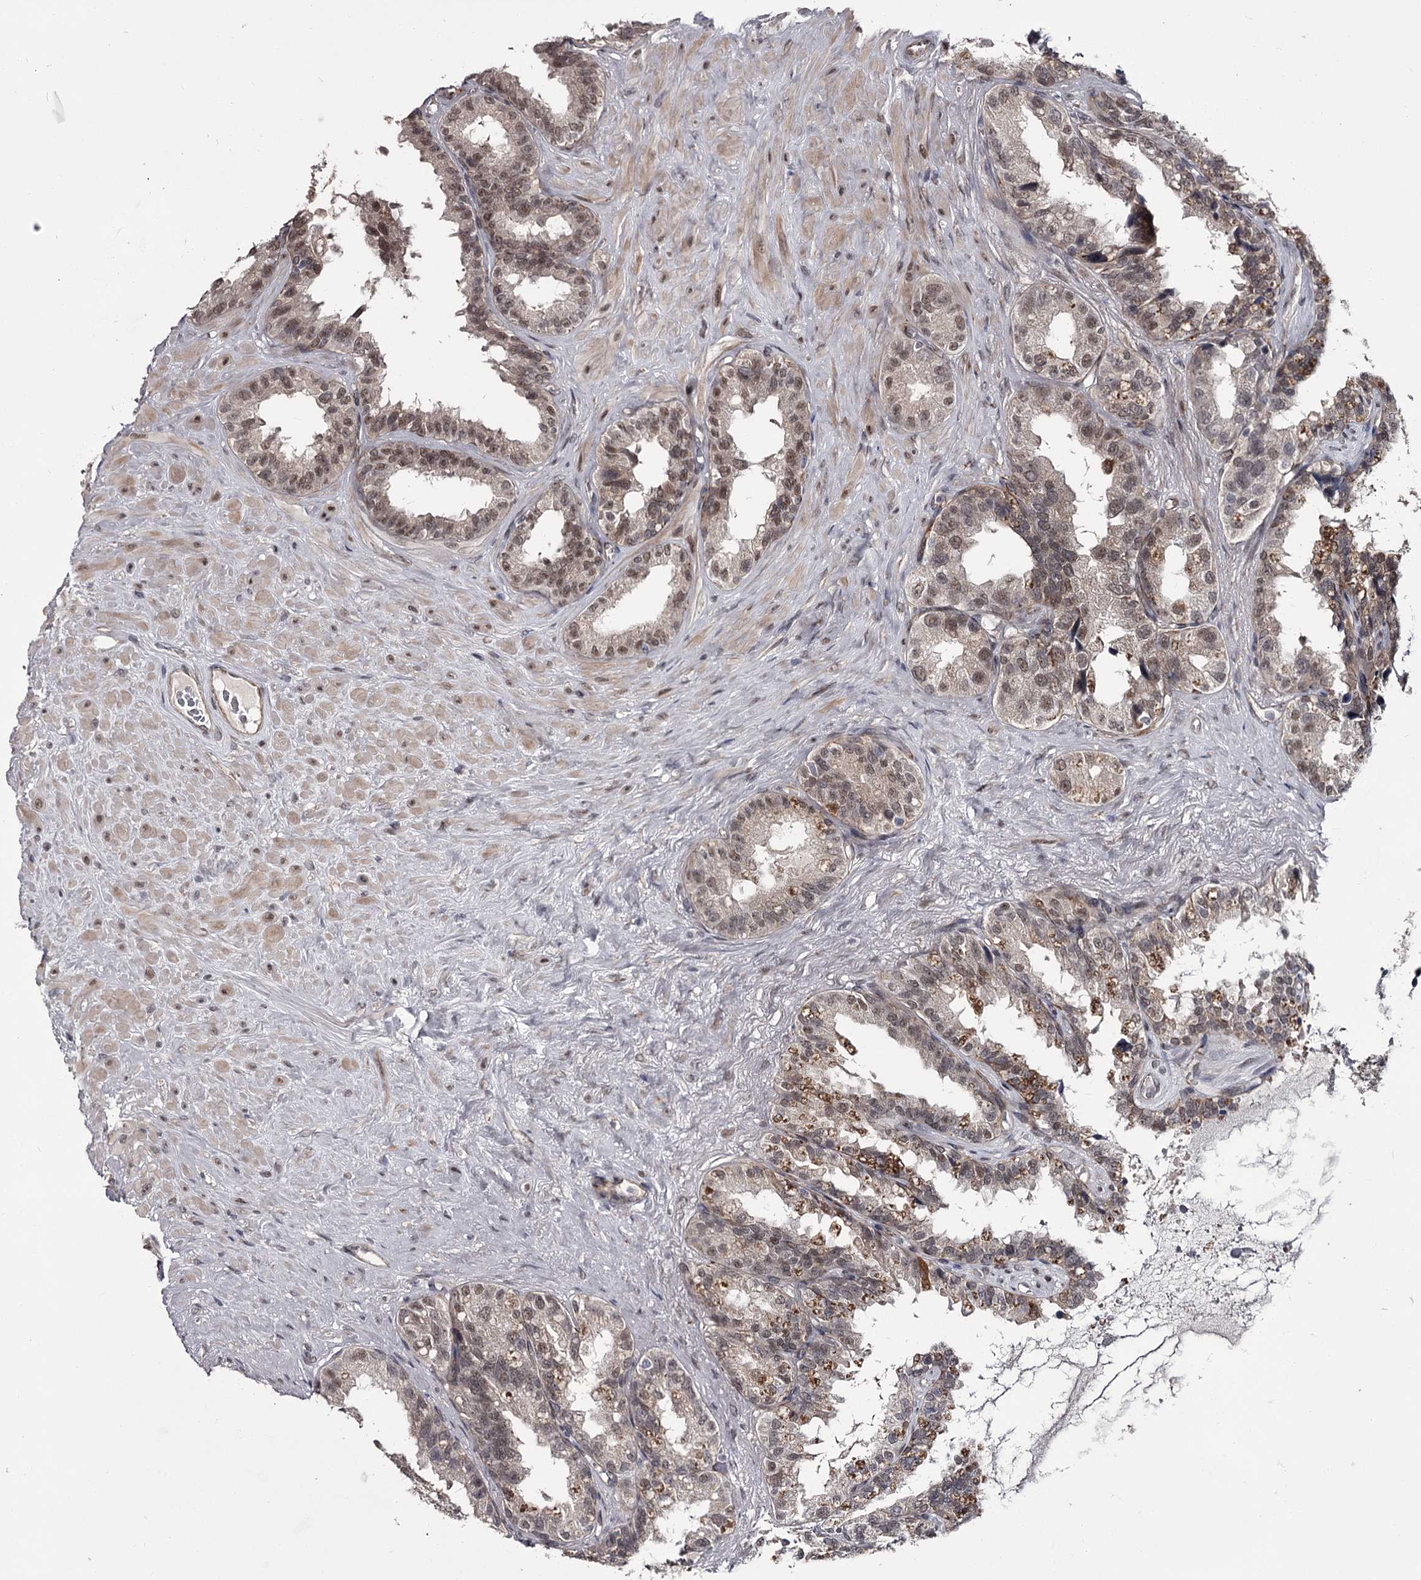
{"staining": {"intensity": "moderate", "quantity": ">75%", "location": "nuclear"}, "tissue": "seminal vesicle", "cell_type": "Glandular cells", "image_type": "normal", "snomed": [{"axis": "morphology", "description": "Normal tissue, NOS"}, {"axis": "topography", "description": "Seminal veicle"}], "caption": "Immunohistochemical staining of unremarkable seminal vesicle reveals moderate nuclear protein positivity in approximately >75% of glandular cells. (Brightfield microscopy of DAB IHC at high magnification).", "gene": "PRPF40B", "patient": {"sex": "male", "age": 80}}